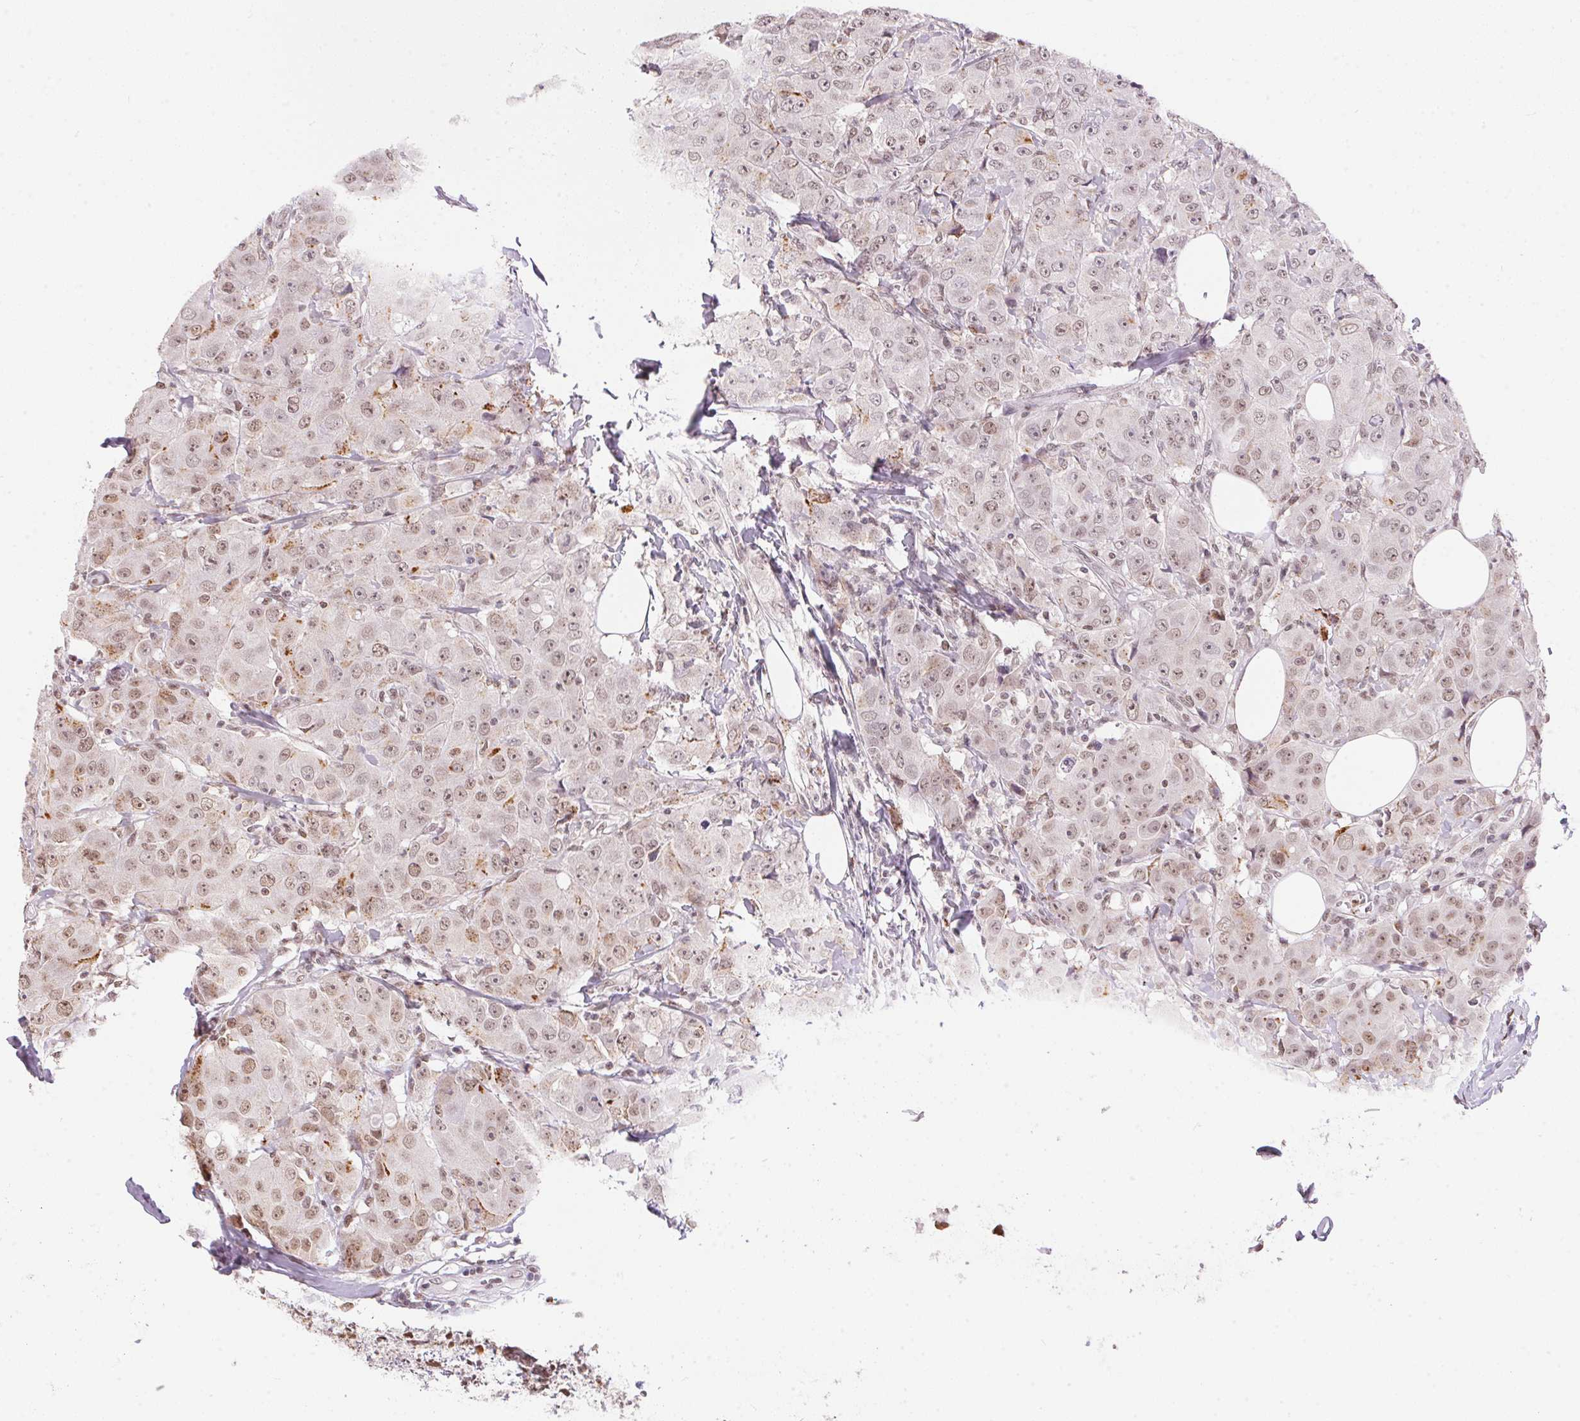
{"staining": {"intensity": "moderate", "quantity": ">75%", "location": "nuclear"}, "tissue": "breast cancer", "cell_type": "Tumor cells", "image_type": "cancer", "snomed": [{"axis": "morphology", "description": "Normal tissue, NOS"}, {"axis": "morphology", "description": "Duct carcinoma"}, {"axis": "topography", "description": "Breast"}], "caption": "Protein staining by IHC shows moderate nuclear staining in approximately >75% of tumor cells in breast cancer. The staining was performed using DAB (3,3'-diaminobenzidine) to visualize the protein expression in brown, while the nuclei were stained in blue with hematoxylin (Magnification: 20x).", "gene": "NFE2L1", "patient": {"sex": "female", "age": 43}}